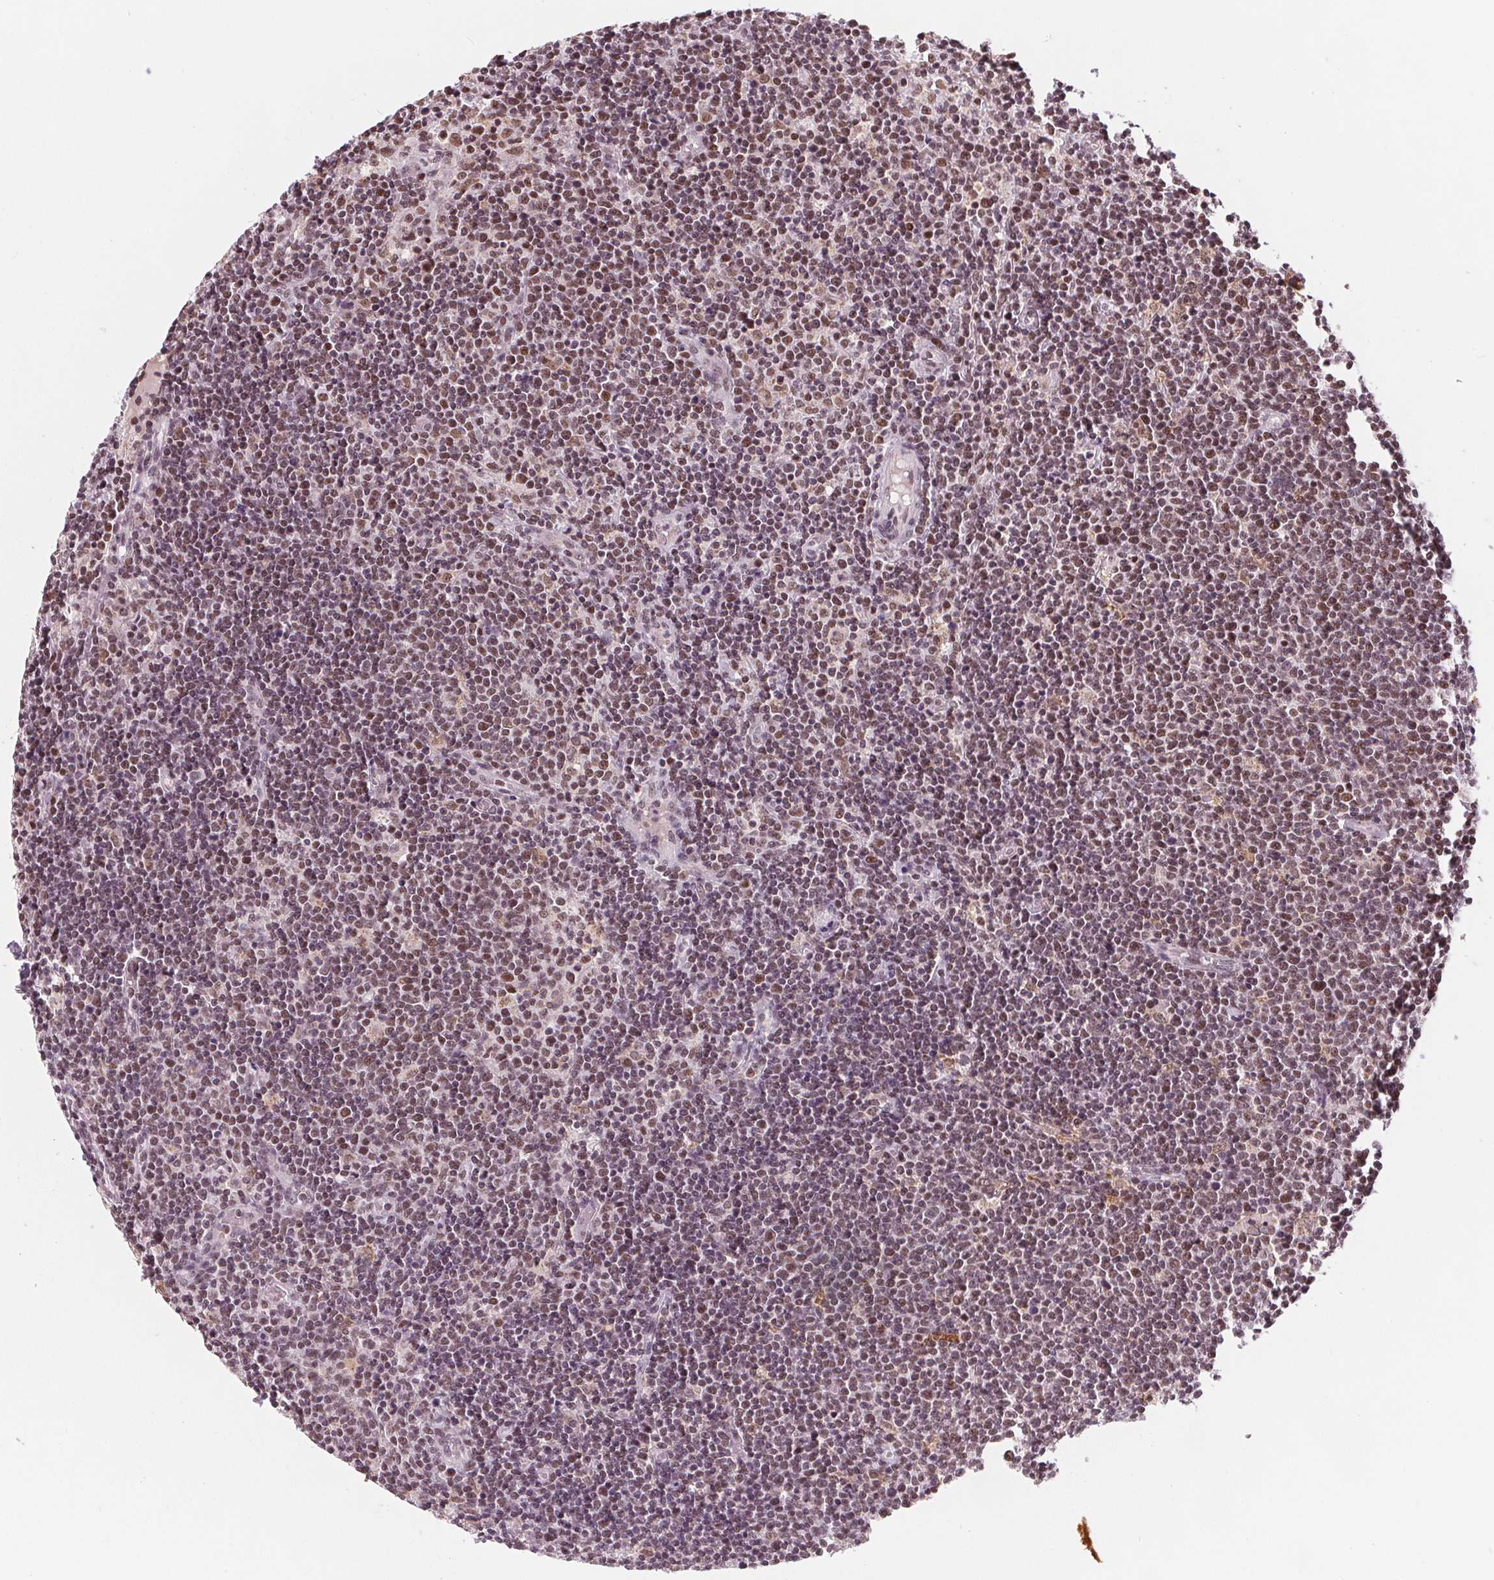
{"staining": {"intensity": "moderate", "quantity": "25%-75%", "location": "nuclear"}, "tissue": "lymphoma", "cell_type": "Tumor cells", "image_type": "cancer", "snomed": [{"axis": "morphology", "description": "Malignant lymphoma, non-Hodgkin's type, High grade"}, {"axis": "topography", "description": "Lymph node"}], "caption": "Immunohistochemistry (IHC) (DAB) staining of malignant lymphoma, non-Hodgkin's type (high-grade) shows moderate nuclear protein expression in approximately 25%-75% of tumor cells.", "gene": "DPM2", "patient": {"sex": "male", "age": 61}}